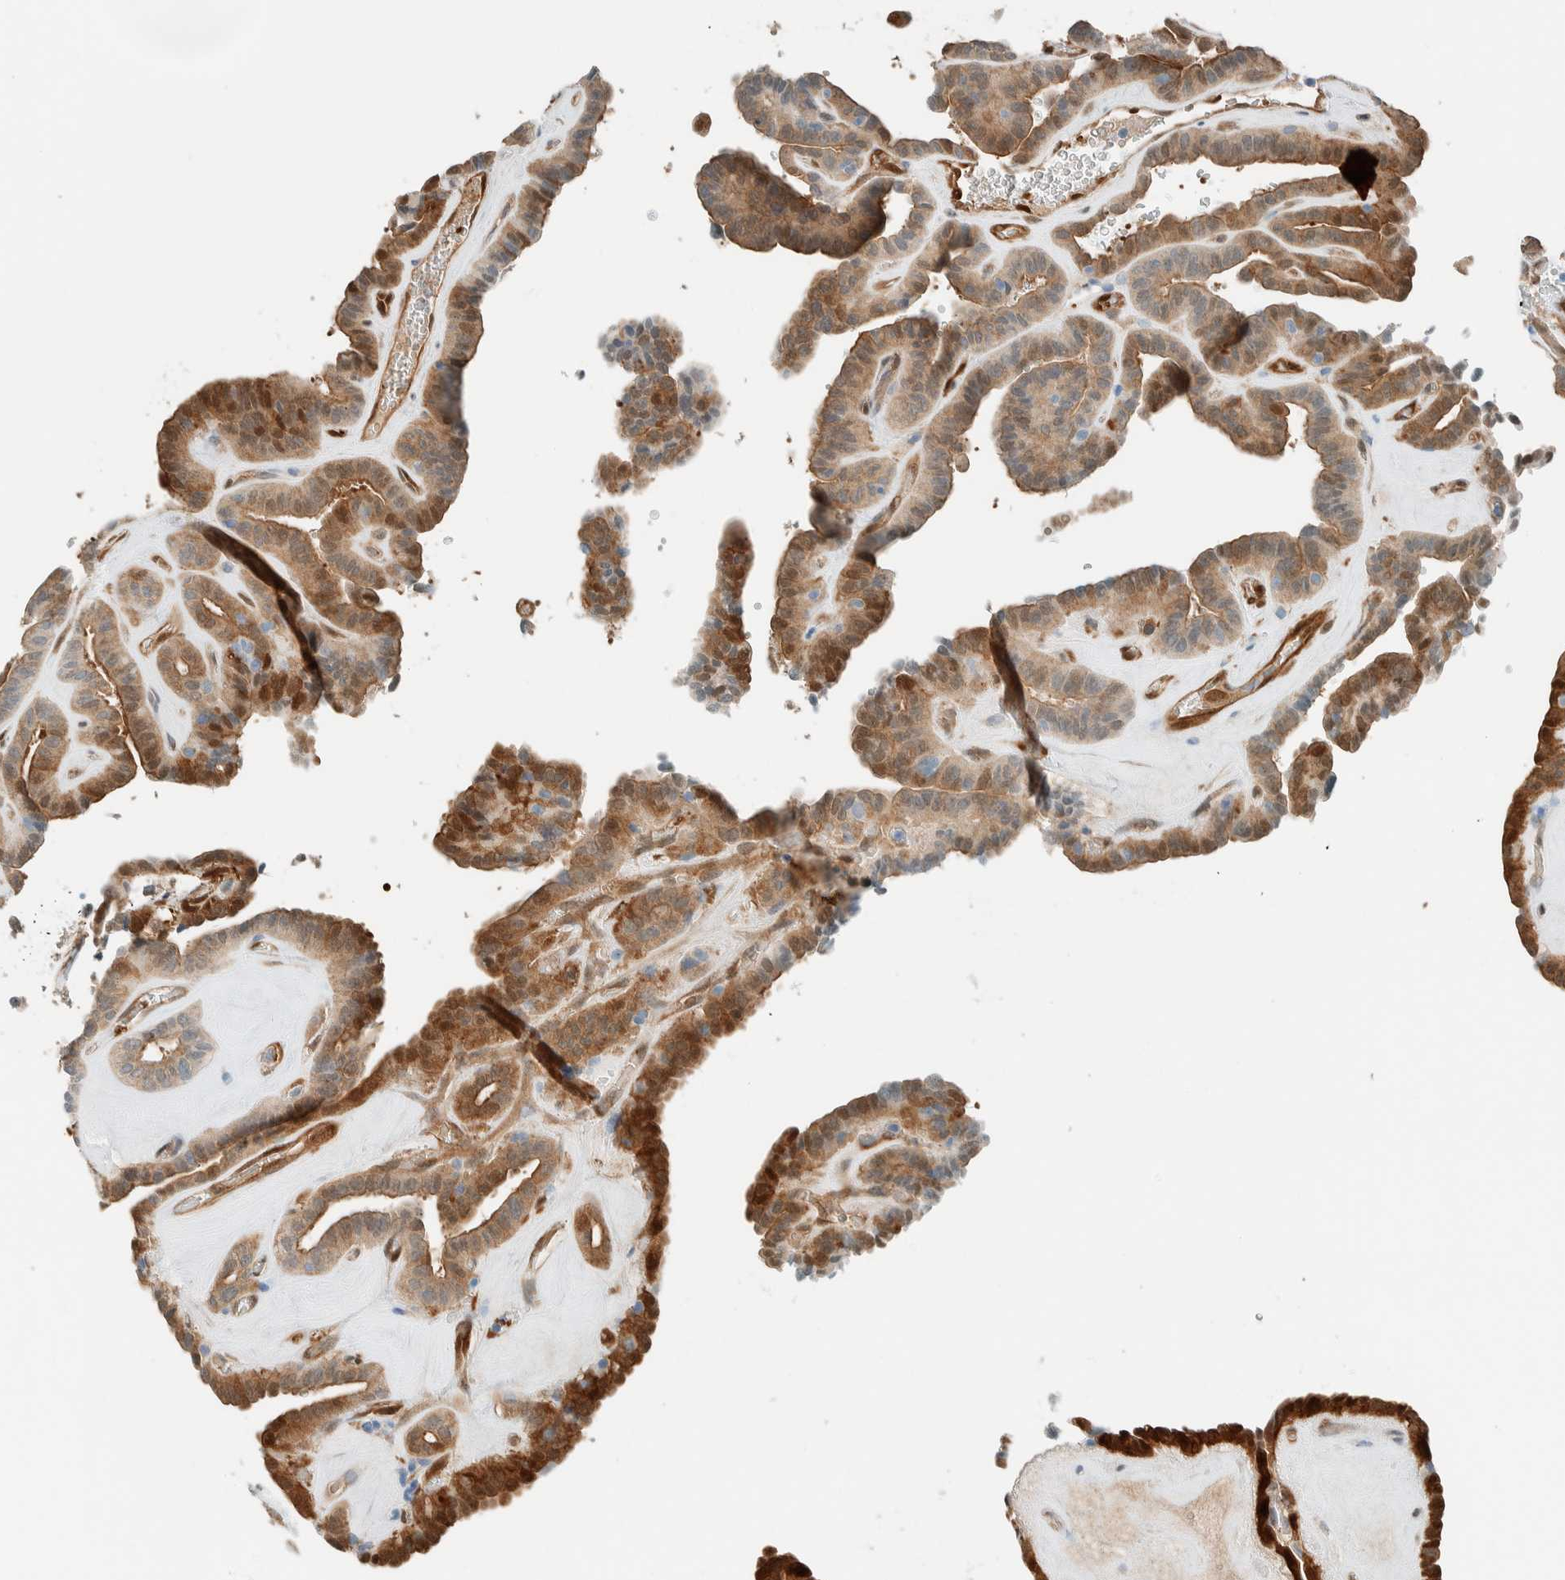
{"staining": {"intensity": "moderate", "quantity": ">75%", "location": "cytoplasmic/membranous,nuclear"}, "tissue": "thyroid cancer", "cell_type": "Tumor cells", "image_type": "cancer", "snomed": [{"axis": "morphology", "description": "Papillary adenocarcinoma, NOS"}, {"axis": "topography", "description": "Thyroid gland"}], "caption": "This is a photomicrograph of IHC staining of thyroid cancer (papillary adenocarcinoma), which shows moderate positivity in the cytoplasmic/membranous and nuclear of tumor cells.", "gene": "NXN", "patient": {"sex": "male", "age": 77}}